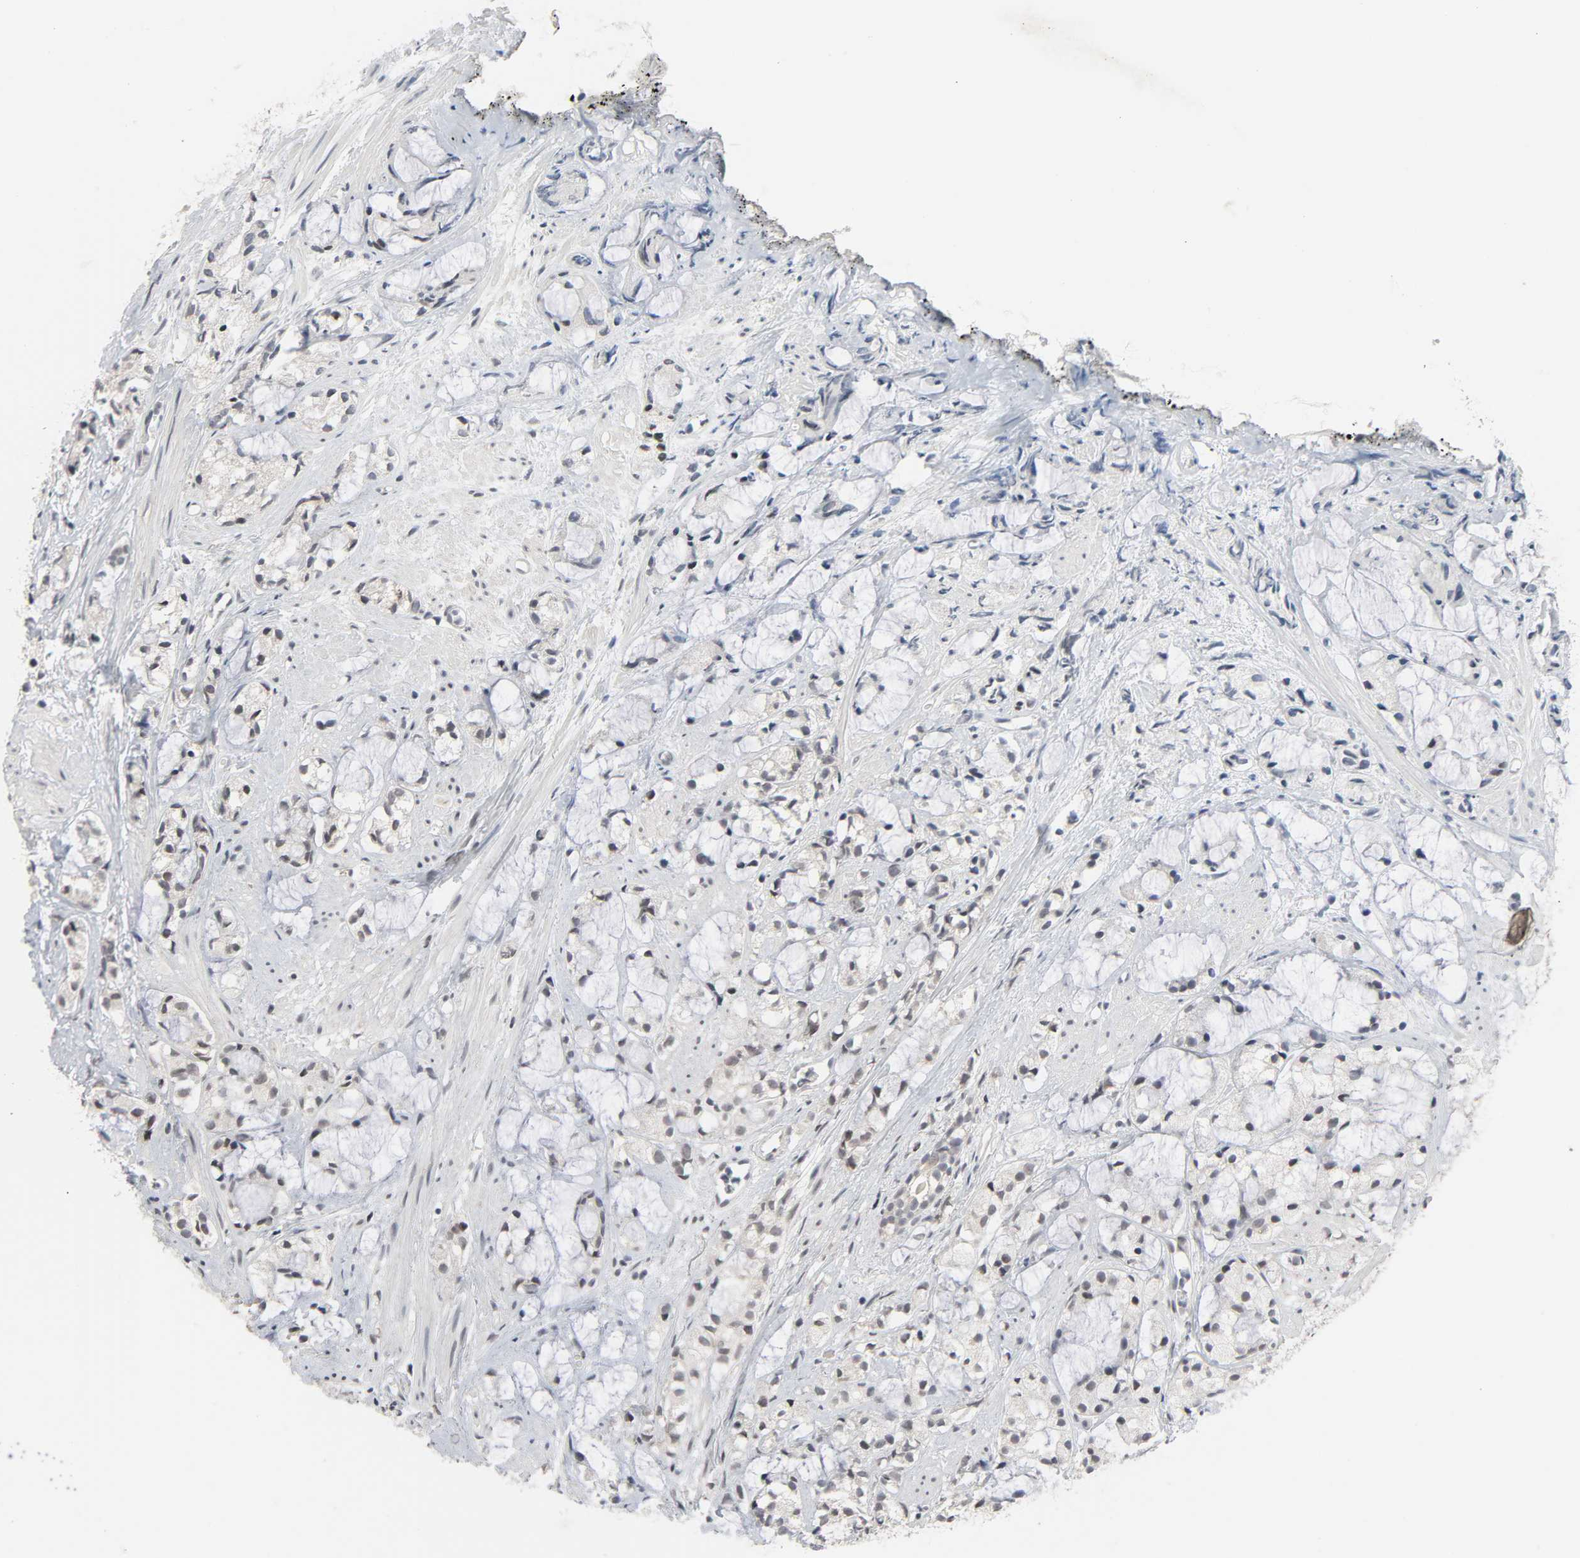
{"staining": {"intensity": "negative", "quantity": "none", "location": "none"}, "tissue": "prostate cancer", "cell_type": "Tumor cells", "image_type": "cancer", "snomed": [{"axis": "morphology", "description": "Adenocarcinoma, High grade"}, {"axis": "topography", "description": "Prostate"}], "caption": "DAB immunohistochemical staining of human adenocarcinoma (high-grade) (prostate) displays no significant staining in tumor cells. (DAB immunohistochemistry (IHC) with hematoxylin counter stain).", "gene": "MT3", "patient": {"sex": "male", "age": 85}}